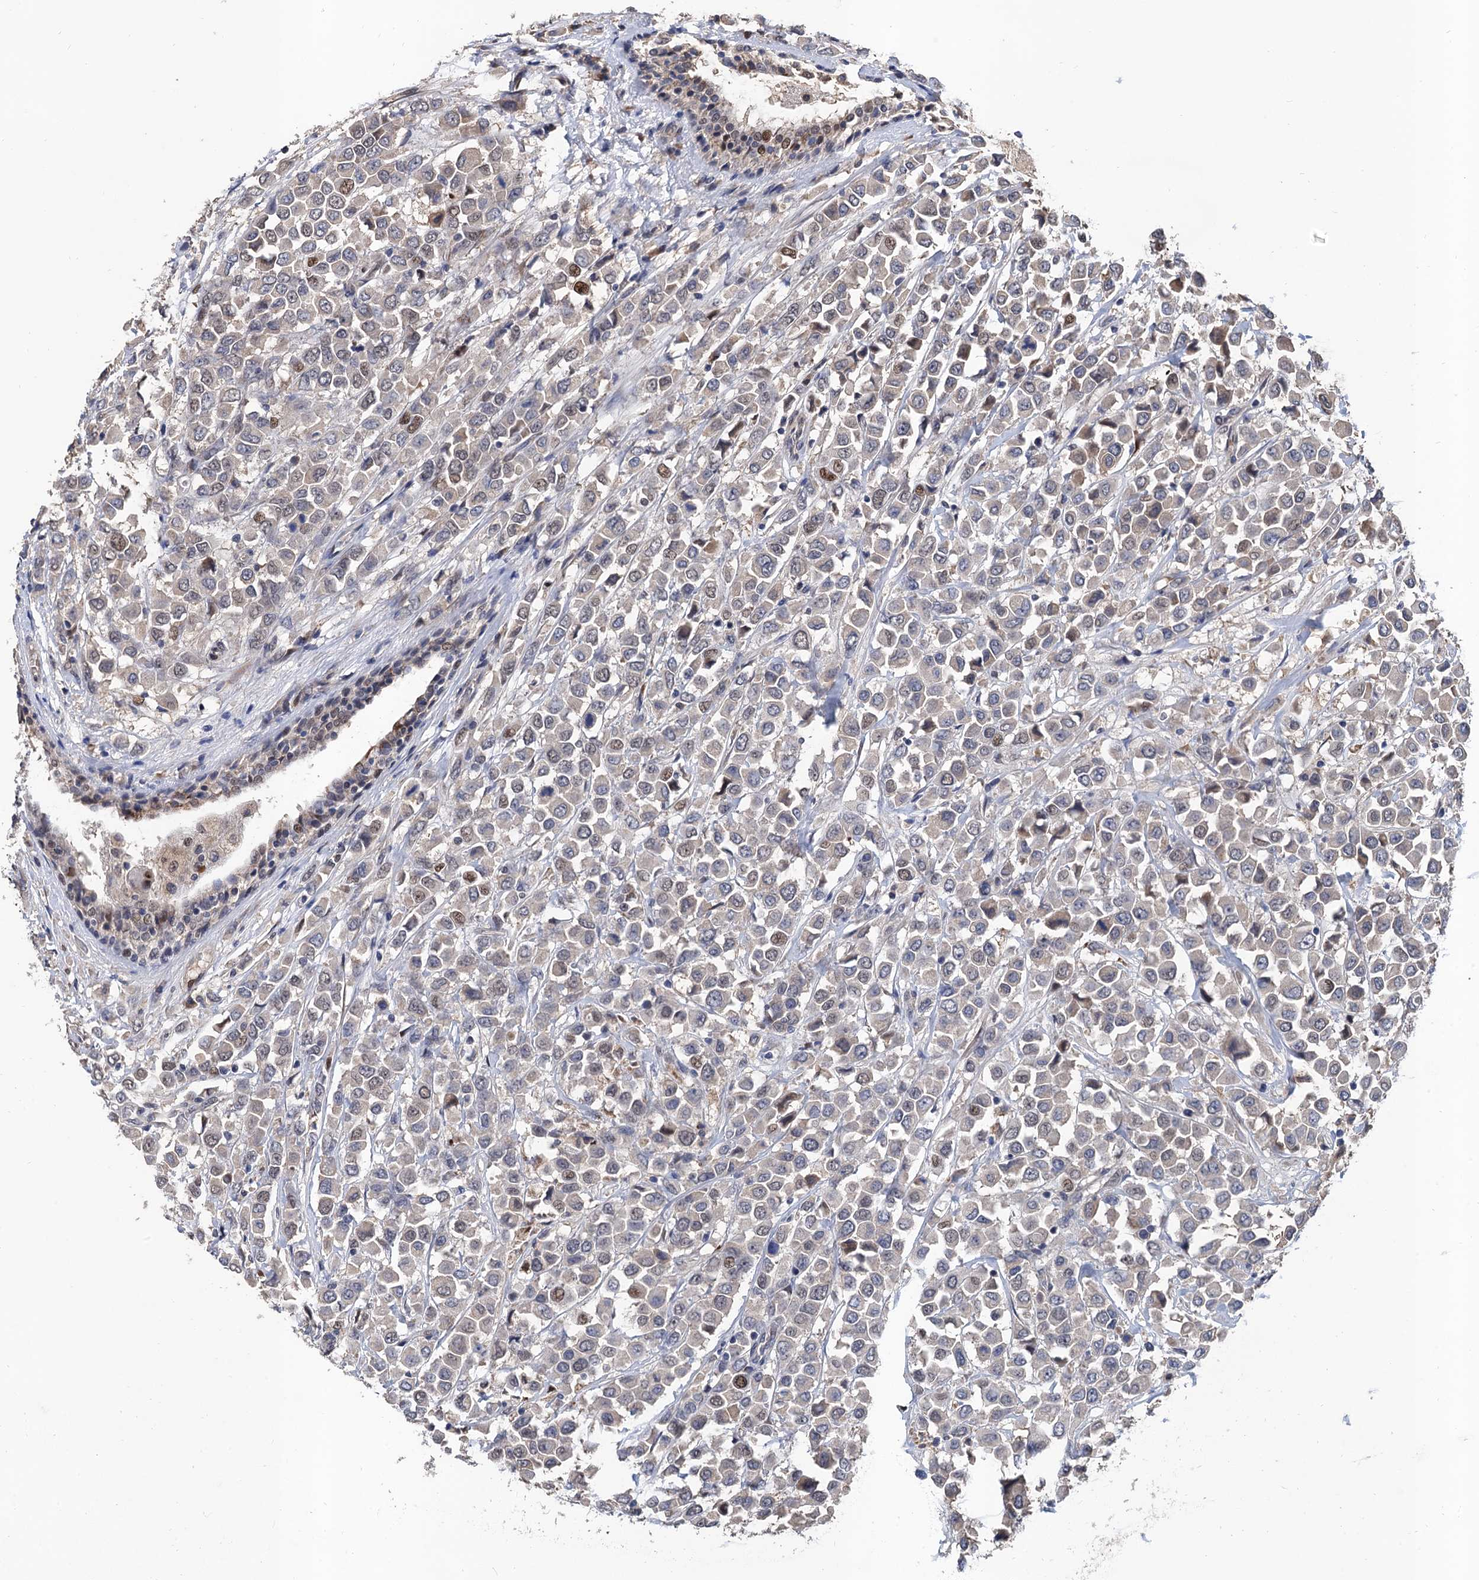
{"staining": {"intensity": "moderate", "quantity": "<25%", "location": "nuclear"}, "tissue": "breast cancer", "cell_type": "Tumor cells", "image_type": "cancer", "snomed": [{"axis": "morphology", "description": "Duct carcinoma"}, {"axis": "topography", "description": "Breast"}], "caption": "Immunohistochemistry (IHC) staining of infiltrating ductal carcinoma (breast), which shows low levels of moderate nuclear positivity in about <25% of tumor cells indicating moderate nuclear protein expression. The staining was performed using DAB (brown) for protein detection and nuclei were counterstained in hematoxylin (blue).", "gene": "TSEN34", "patient": {"sex": "female", "age": 61}}